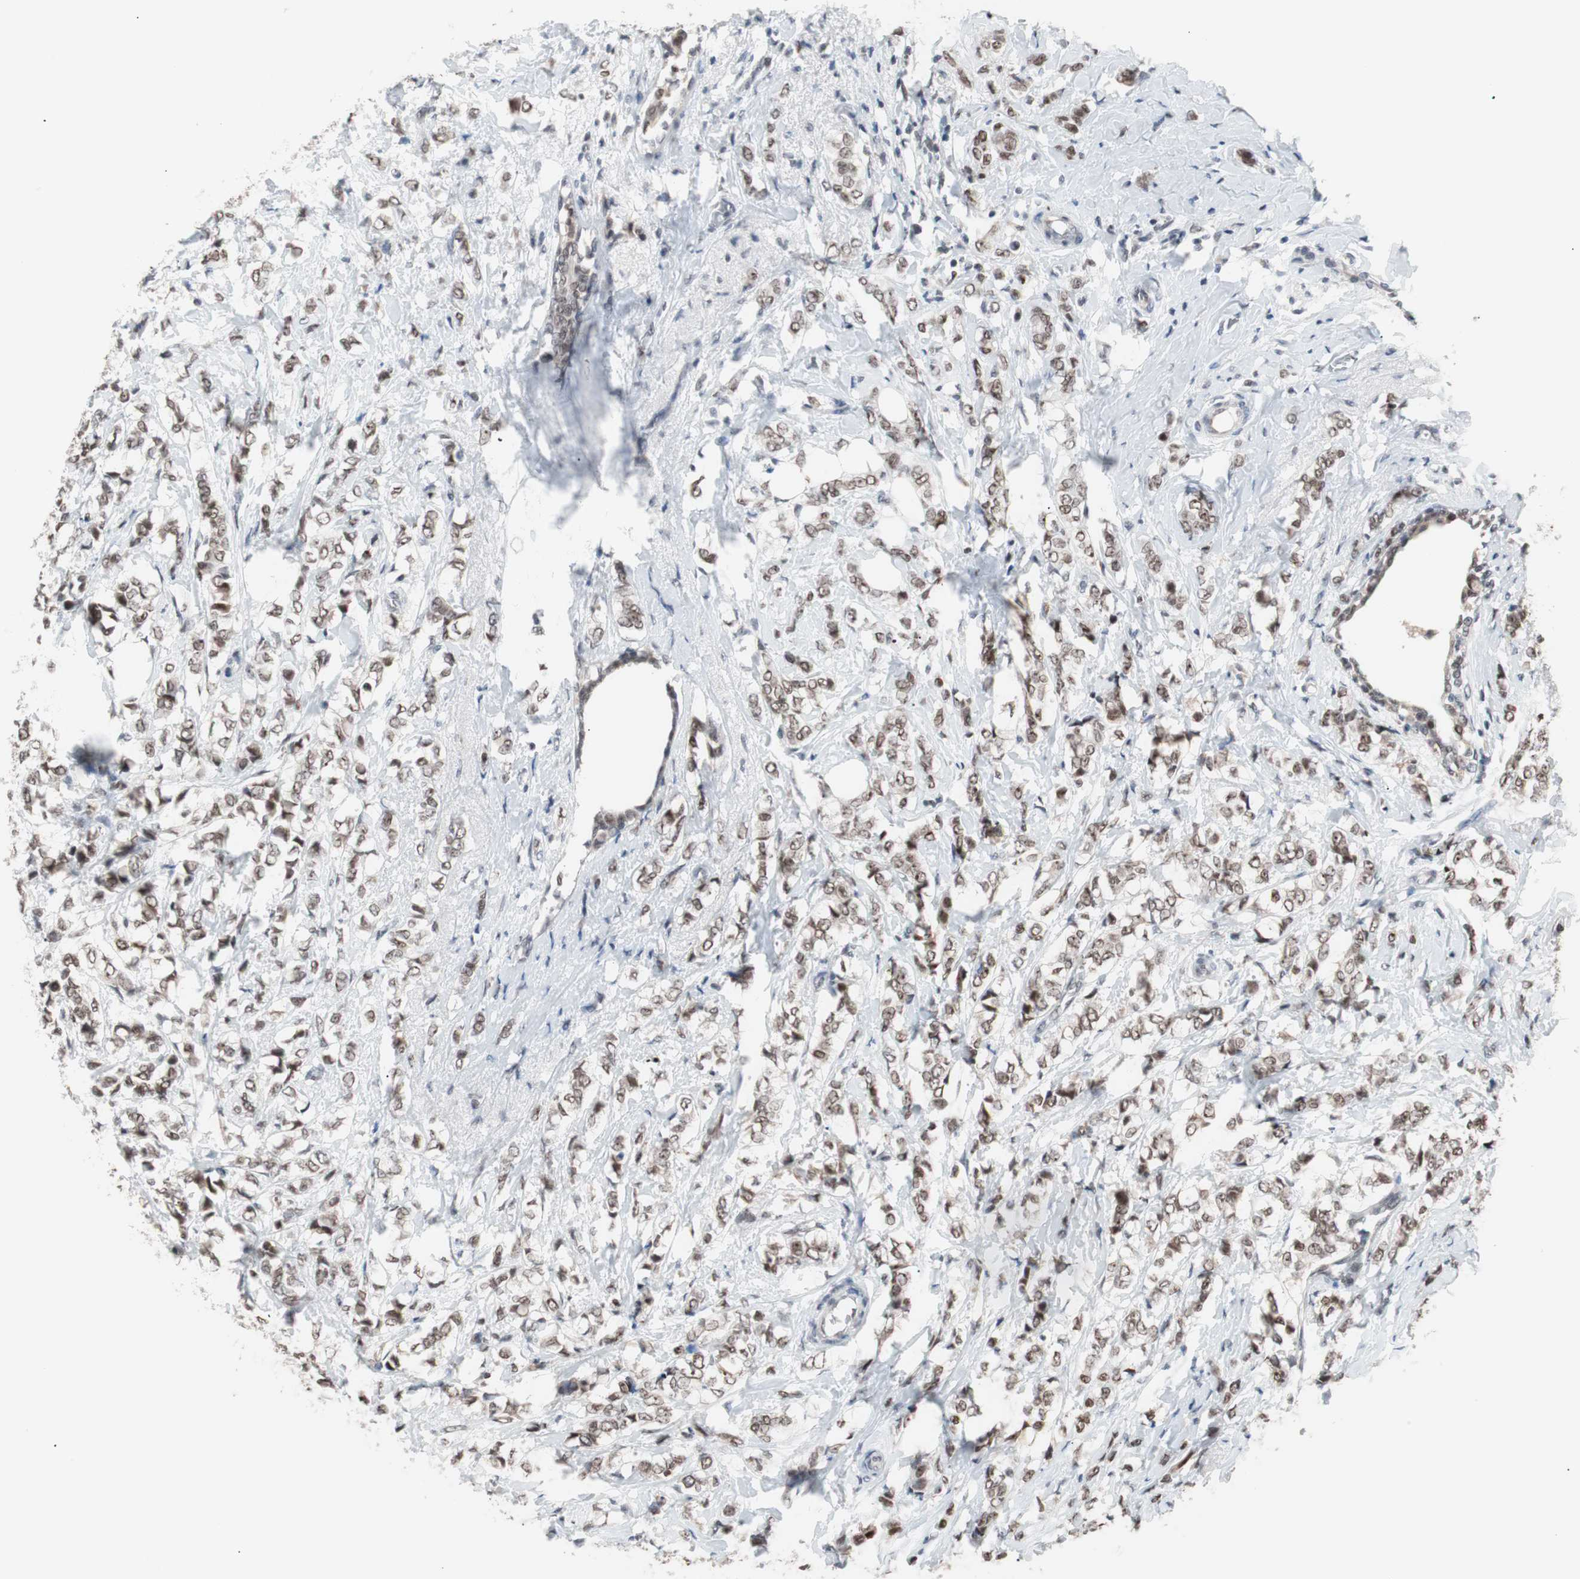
{"staining": {"intensity": "moderate", "quantity": ">75%", "location": "nuclear"}, "tissue": "breast cancer", "cell_type": "Tumor cells", "image_type": "cancer", "snomed": [{"axis": "morphology", "description": "Lobular carcinoma"}, {"axis": "topography", "description": "Breast"}], "caption": "High-power microscopy captured an IHC photomicrograph of lobular carcinoma (breast), revealing moderate nuclear expression in approximately >75% of tumor cells.", "gene": "LIG3", "patient": {"sex": "female", "age": 60}}